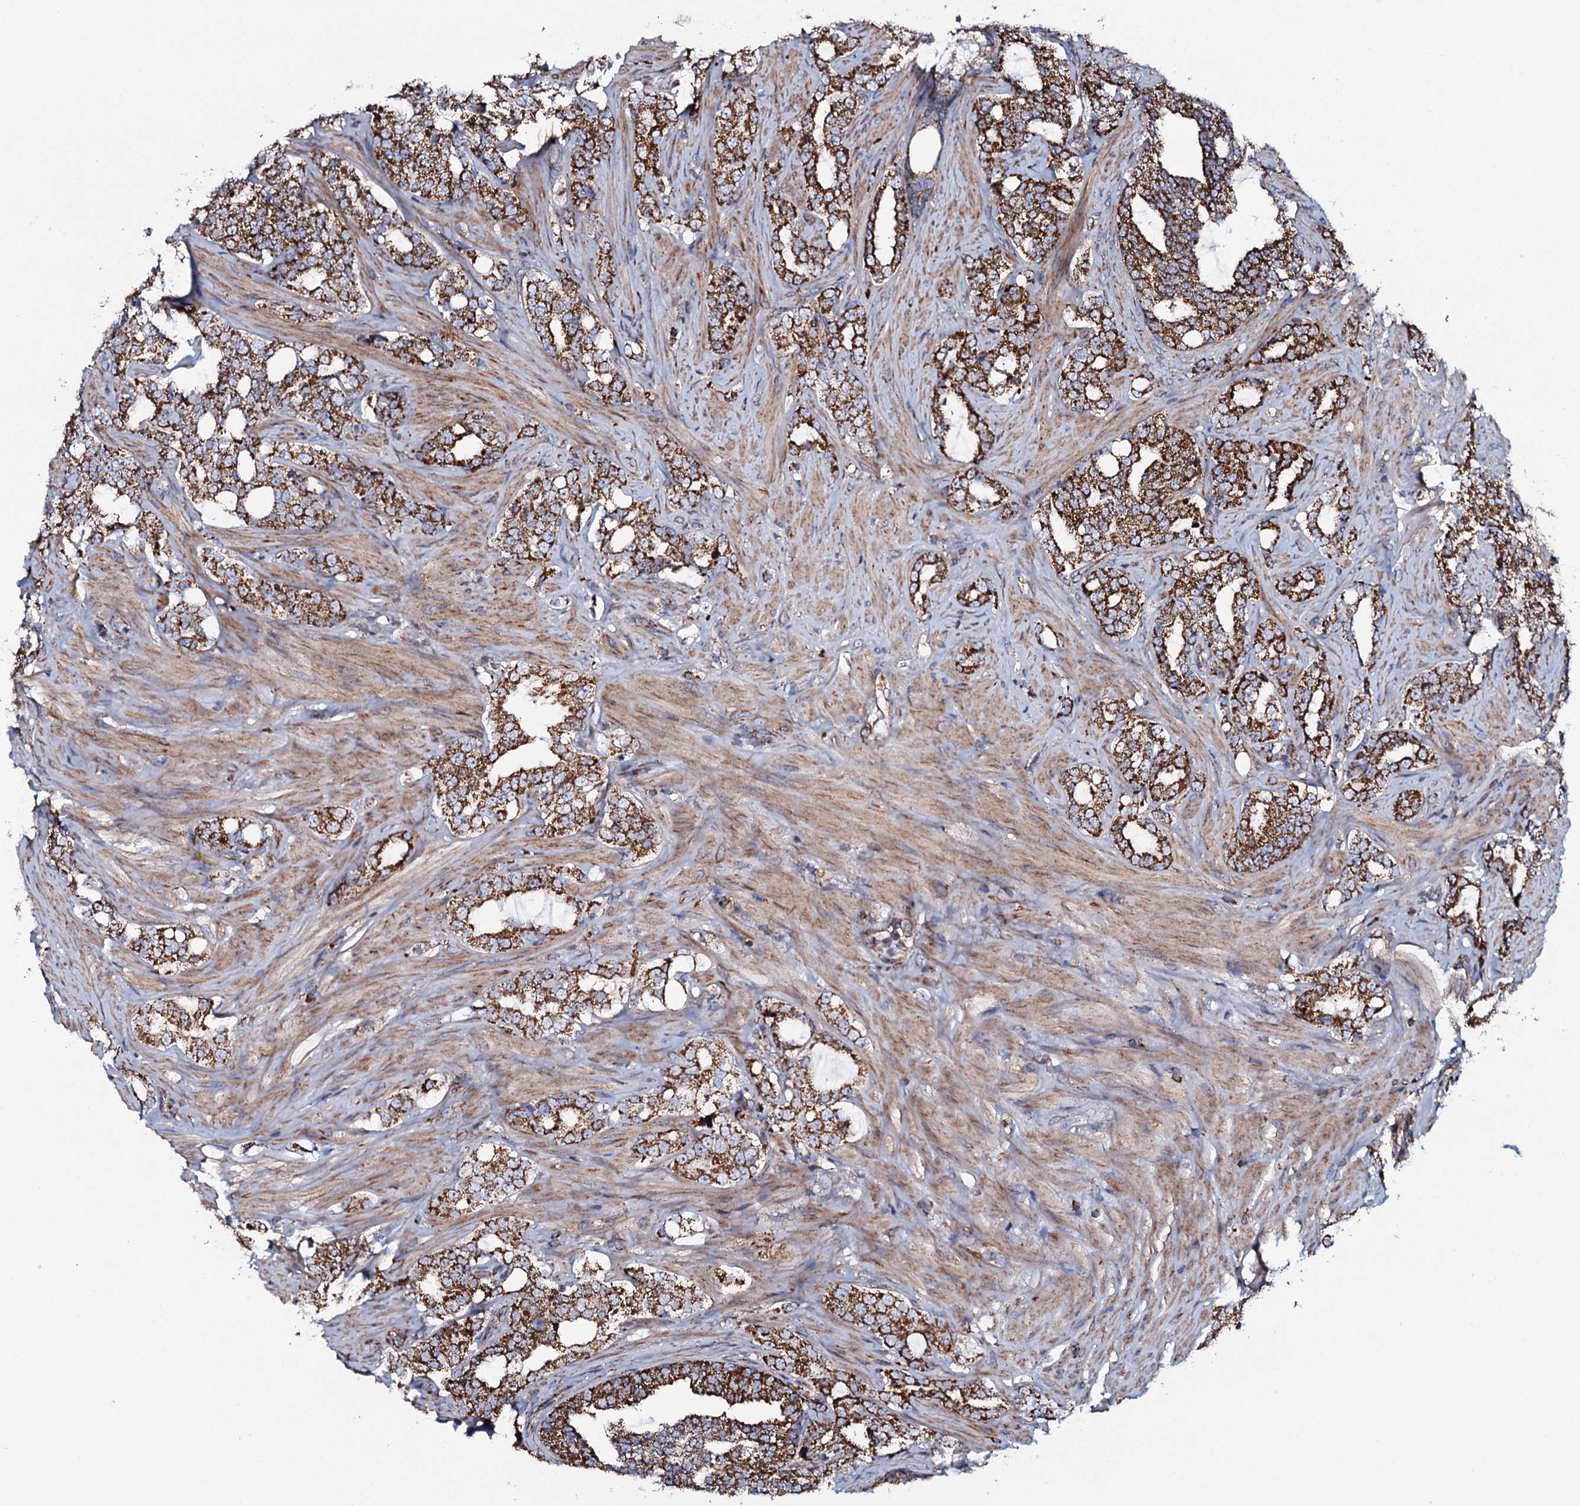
{"staining": {"intensity": "strong", "quantity": ">75%", "location": "cytoplasmic/membranous"}, "tissue": "prostate cancer", "cell_type": "Tumor cells", "image_type": "cancer", "snomed": [{"axis": "morphology", "description": "Adenocarcinoma, High grade"}, {"axis": "topography", "description": "Prostate"}], "caption": "Immunohistochemical staining of prostate adenocarcinoma (high-grade) displays high levels of strong cytoplasmic/membranous protein staining in approximately >75% of tumor cells.", "gene": "EVC2", "patient": {"sex": "male", "age": 64}}